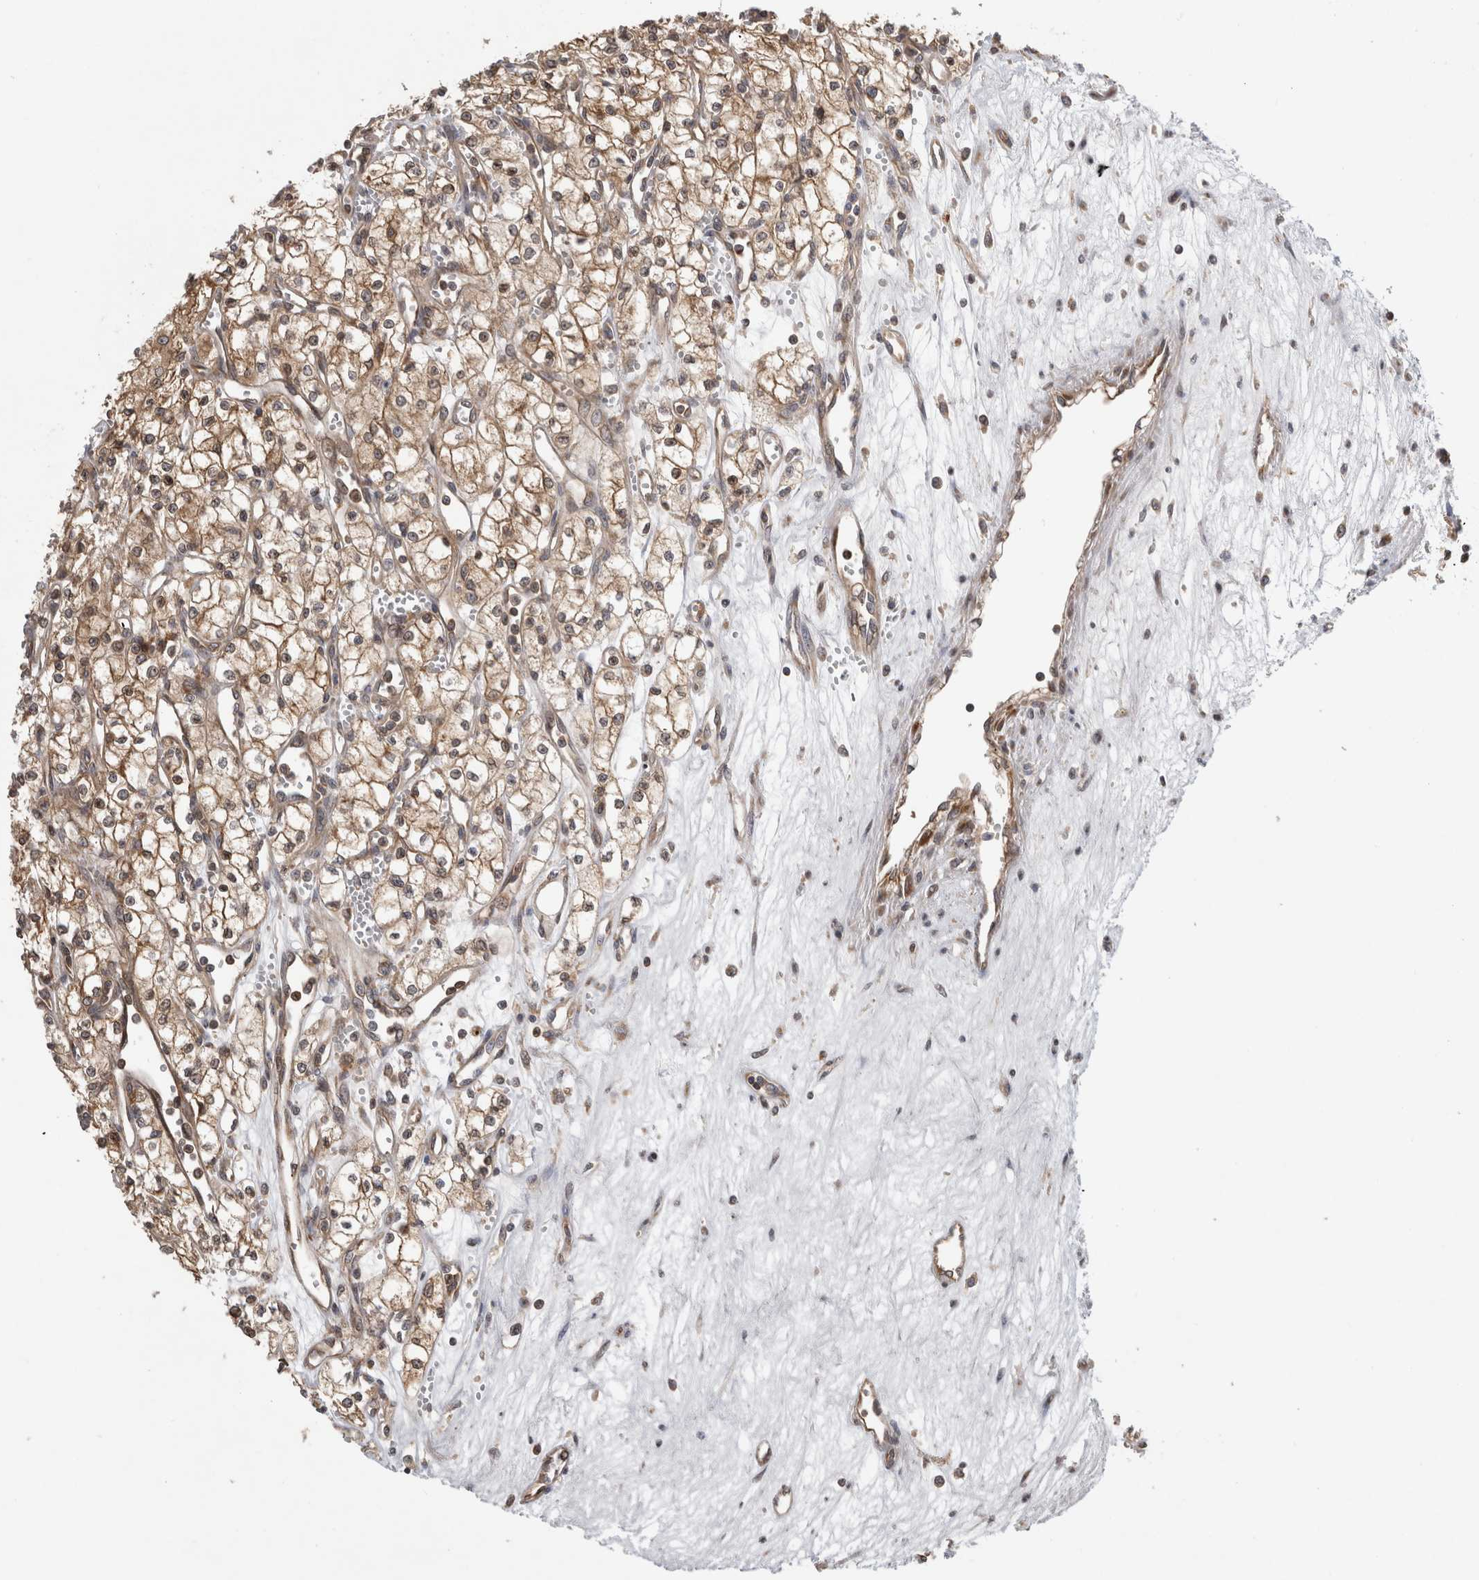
{"staining": {"intensity": "moderate", "quantity": ">75%", "location": "cytoplasmic/membranous,nuclear"}, "tissue": "renal cancer", "cell_type": "Tumor cells", "image_type": "cancer", "snomed": [{"axis": "morphology", "description": "Adenocarcinoma, NOS"}, {"axis": "topography", "description": "Kidney"}], "caption": "The photomicrograph displays a brown stain indicating the presence of a protein in the cytoplasmic/membranous and nuclear of tumor cells in renal cancer (adenocarcinoma).", "gene": "PARP6", "patient": {"sex": "male", "age": 59}}